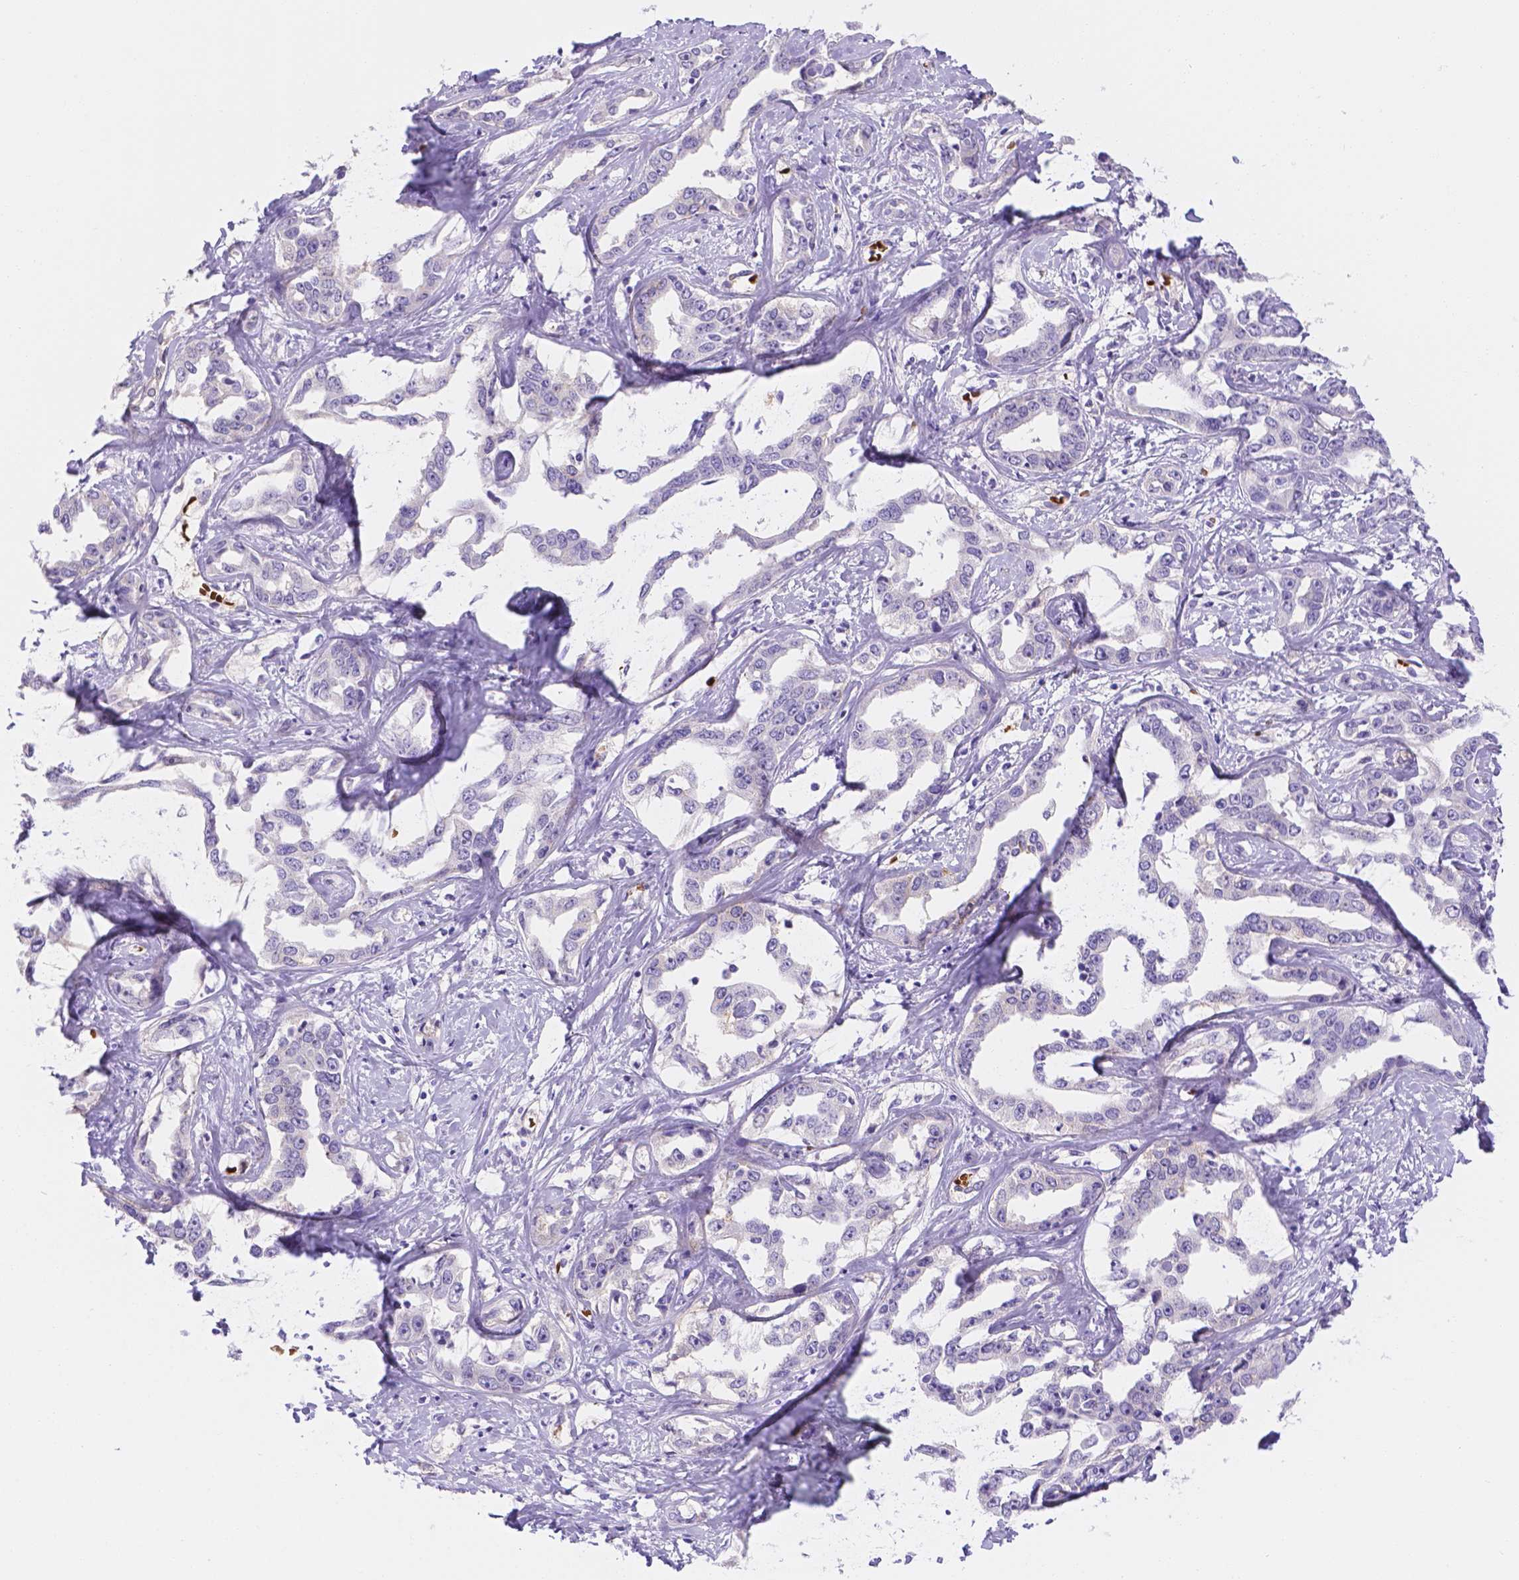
{"staining": {"intensity": "negative", "quantity": "none", "location": "none"}, "tissue": "liver cancer", "cell_type": "Tumor cells", "image_type": "cancer", "snomed": [{"axis": "morphology", "description": "Cholangiocarcinoma"}, {"axis": "topography", "description": "Liver"}], "caption": "Protein analysis of liver cancer shows no significant staining in tumor cells. Nuclei are stained in blue.", "gene": "SLC40A1", "patient": {"sex": "male", "age": 59}}